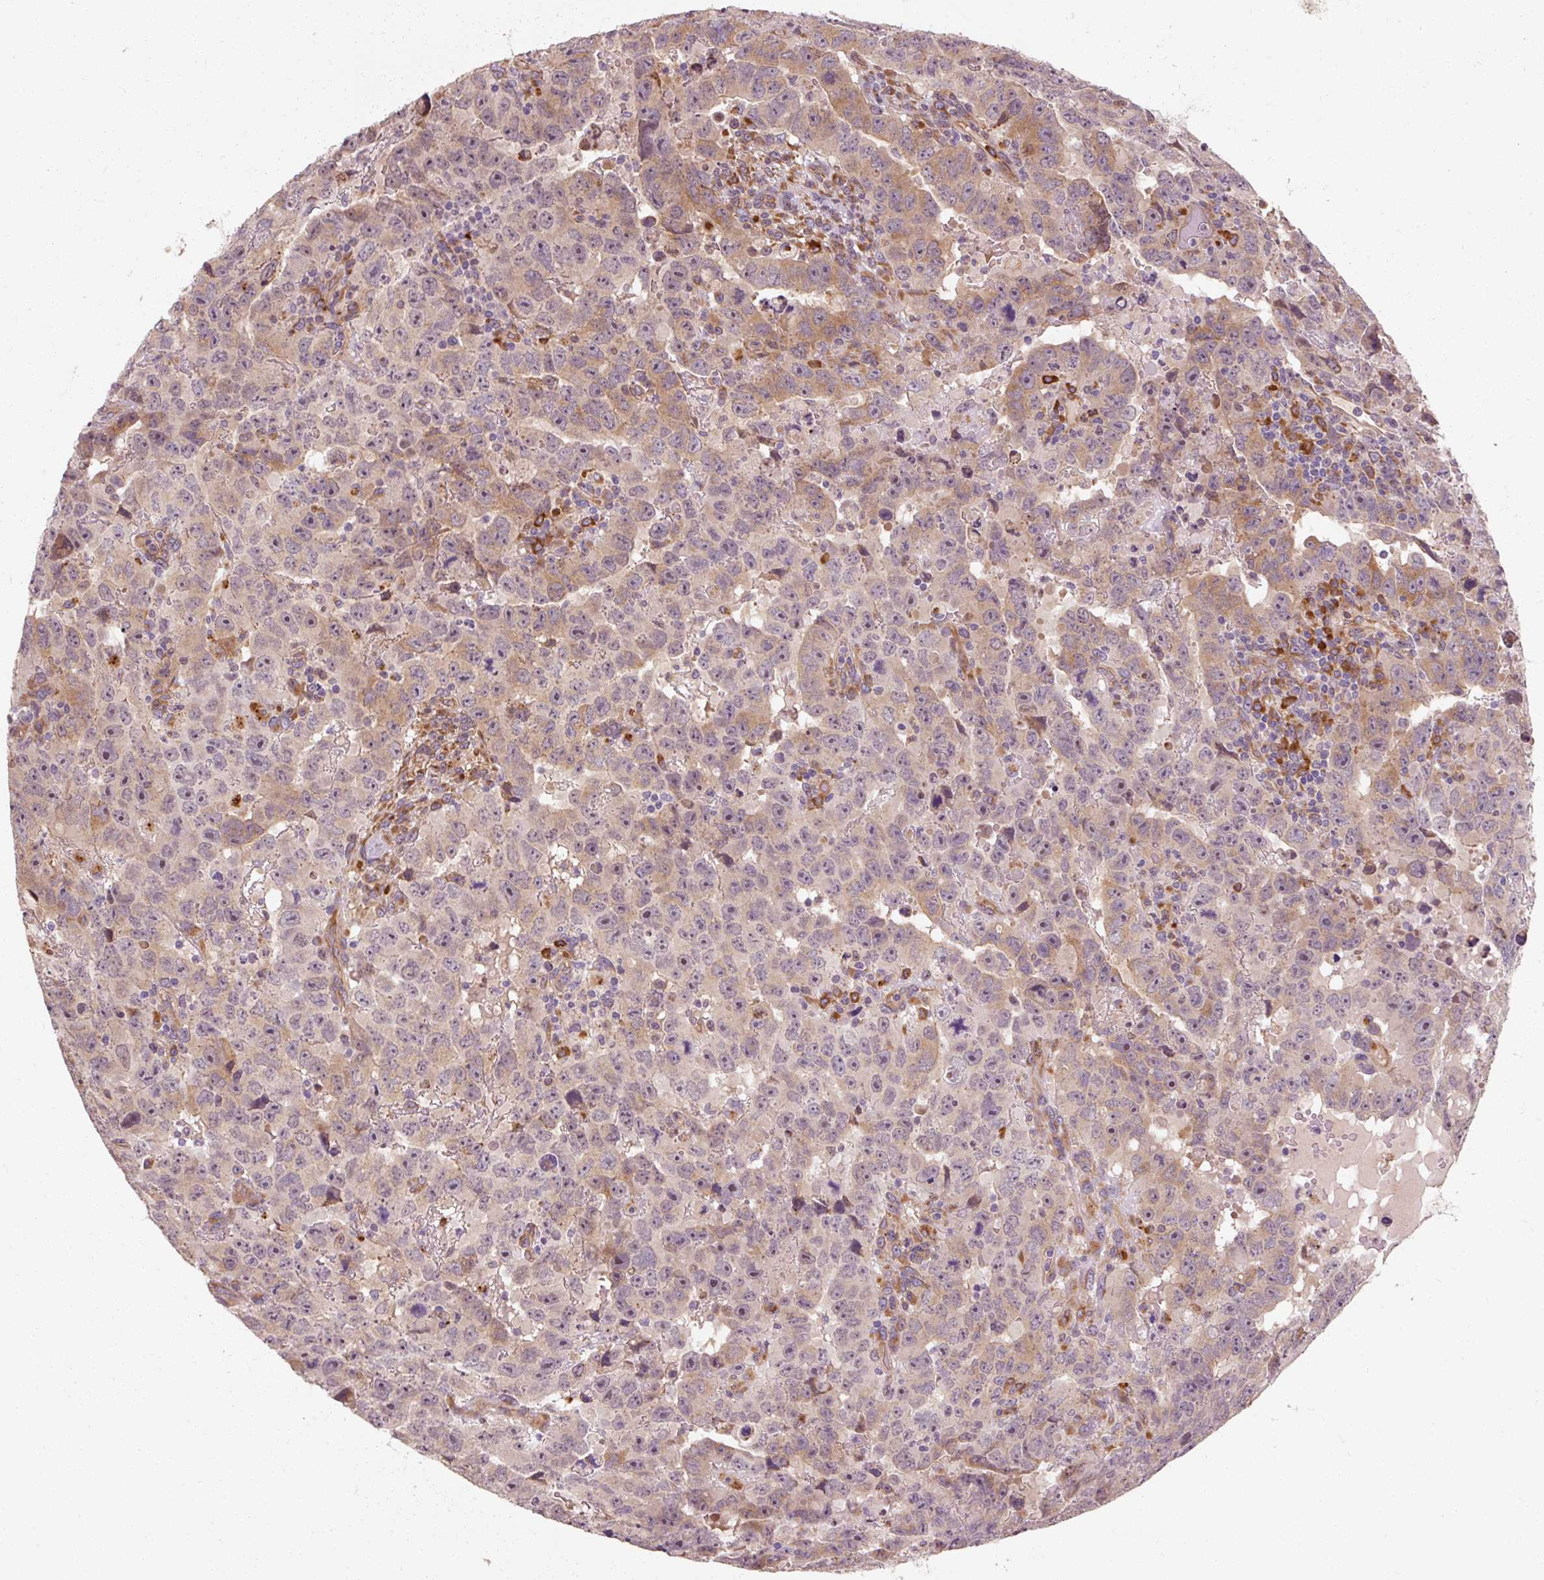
{"staining": {"intensity": "moderate", "quantity": "25%-75%", "location": "cytoplasmic/membranous"}, "tissue": "testis cancer", "cell_type": "Tumor cells", "image_type": "cancer", "snomed": [{"axis": "morphology", "description": "Carcinoma, Embryonal, NOS"}, {"axis": "topography", "description": "Testis"}], "caption": "Brown immunohistochemical staining in testis embryonal carcinoma demonstrates moderate cytoplasmic/membranous positivity in approximately 25%-75% of tumor cells.", "gene": "TBC1D4", "patient": {"sex": "male", "age": 24}}